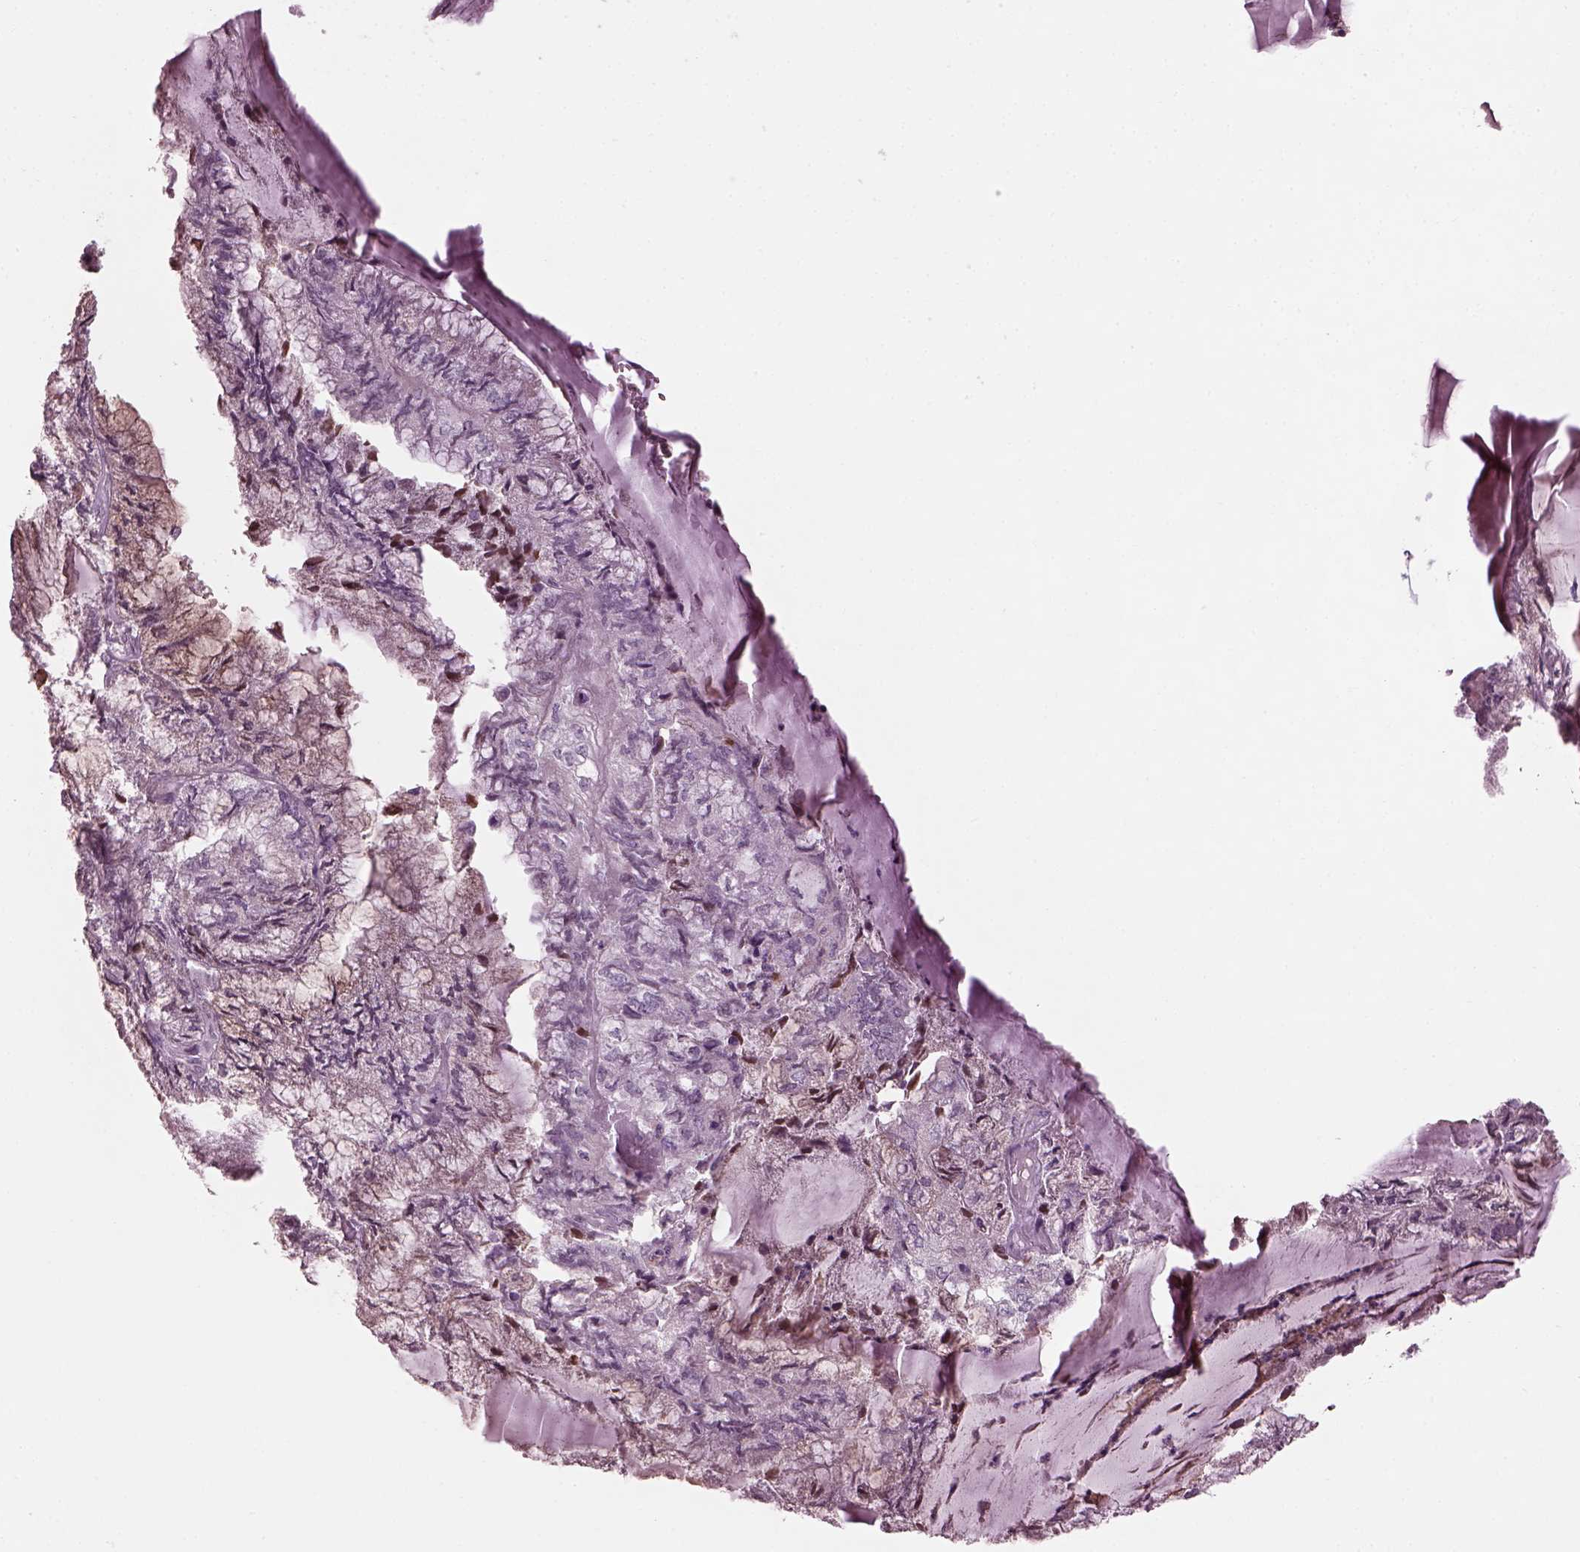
{"staining": {"intensity": "negative", "quantity": "none", "location": "none"}, "tissue": "endometrial cancer", "cell_type": "Tumor cells", "image_type": "cancer", "snomed": [{"axis": "morphology", "description": "Carcinoma, NOS"}, {"axis": "topography", "description": "Endometrium"}], "caption": "Human carcinoma (endometrial) stained for a protein using immunohistochemistry demonstrates no expression in tumor cells.", "gene": "BFSP1", "patient": {"sex": "female", "age": 62}}